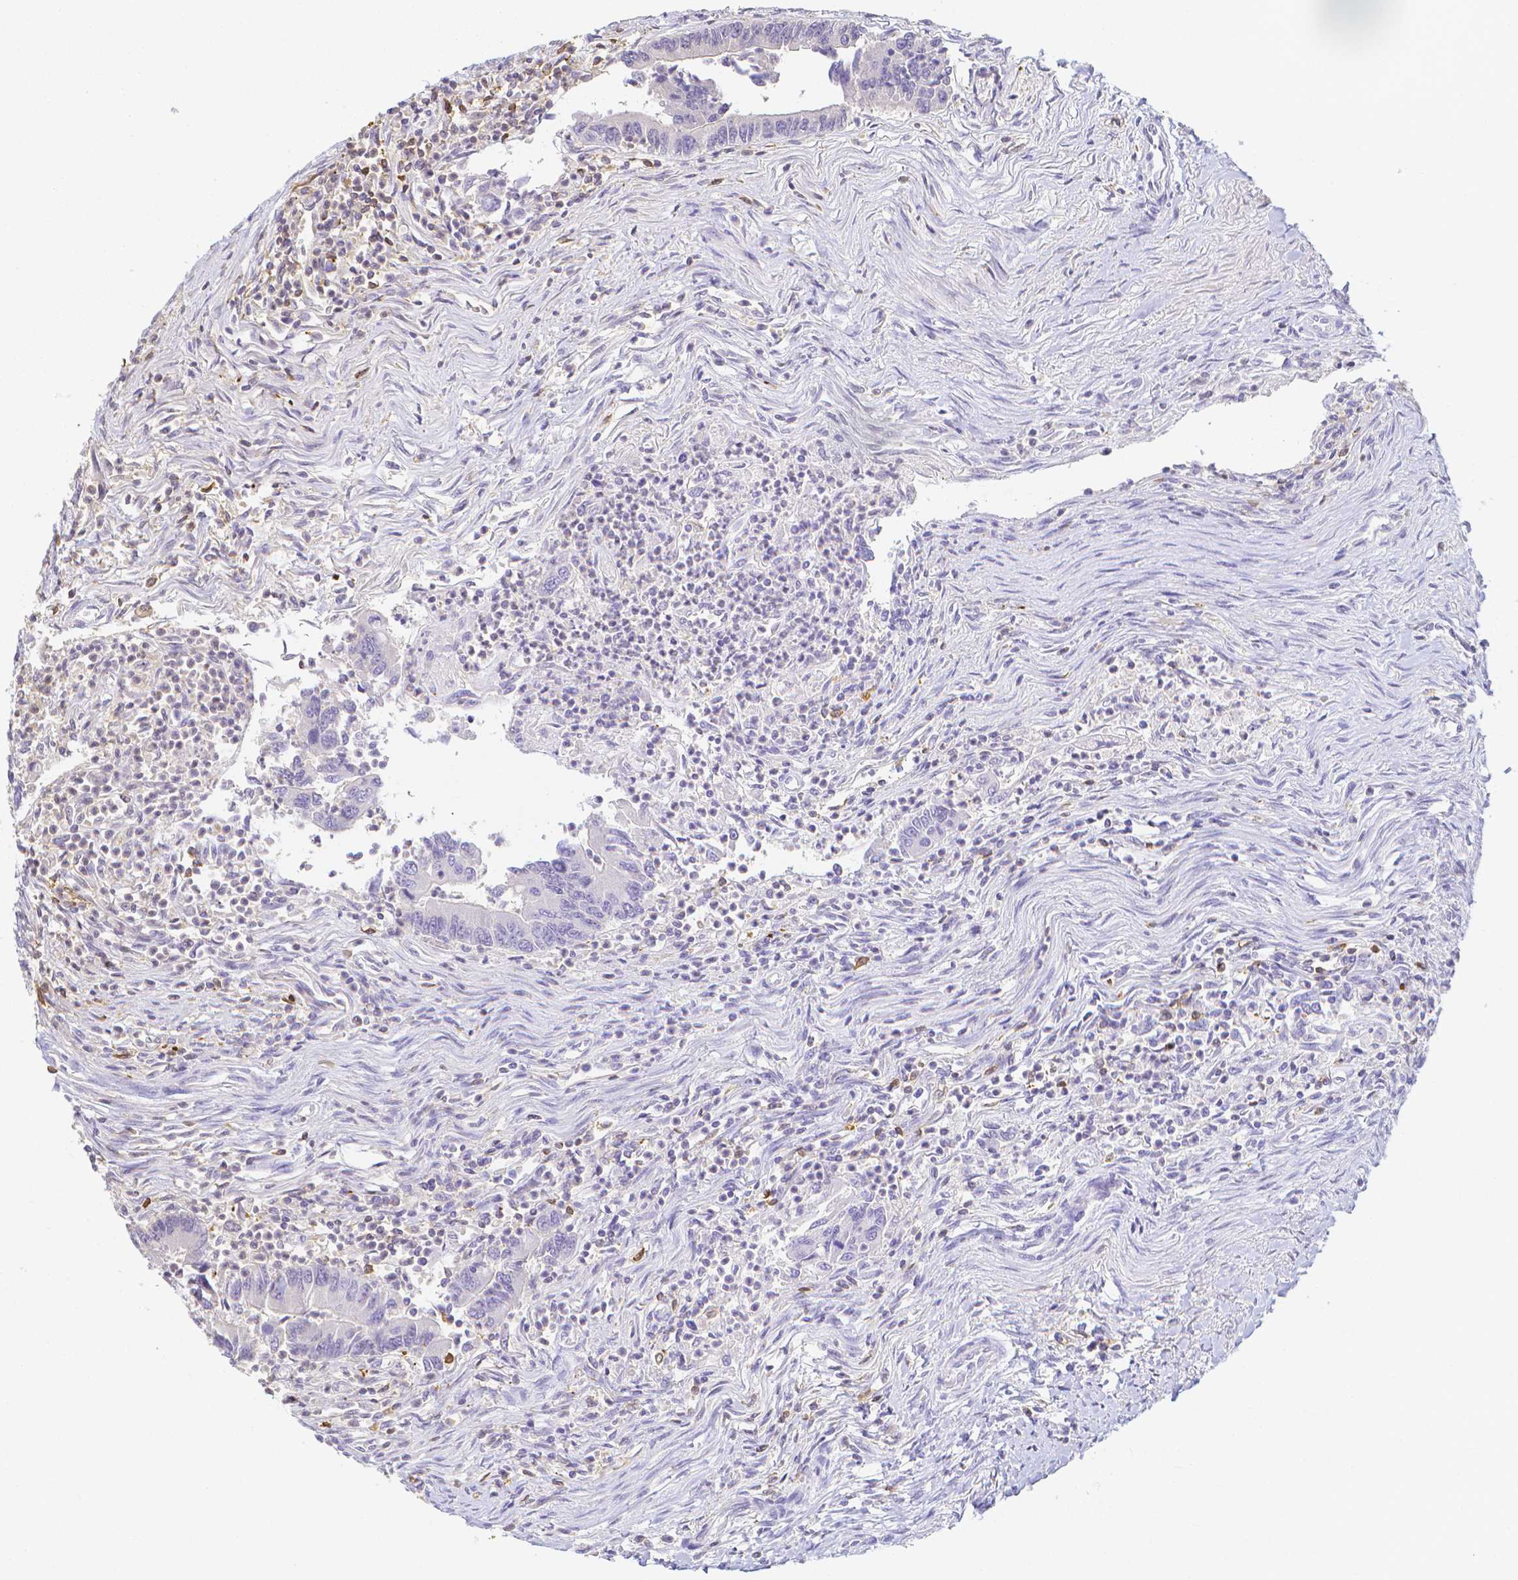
{"staining": {"intensity": "negative", "quantity": "none", "location": "none"}, "tissue": "colorectal cancer", "cell_type": "Tumor cells", "image_type": "cancer", "snomed": [{"axis": "morphology", "description": "Adenocarcinoma, NOS"}, {"axis": "topography", "description": "Colon"}], "caption": "This is an immunohistochemistry image of human colorectal cancer. There is no expression in tumor cells.", "gene": "COTL1", "patient": {"sex": "female", "age": 67}}